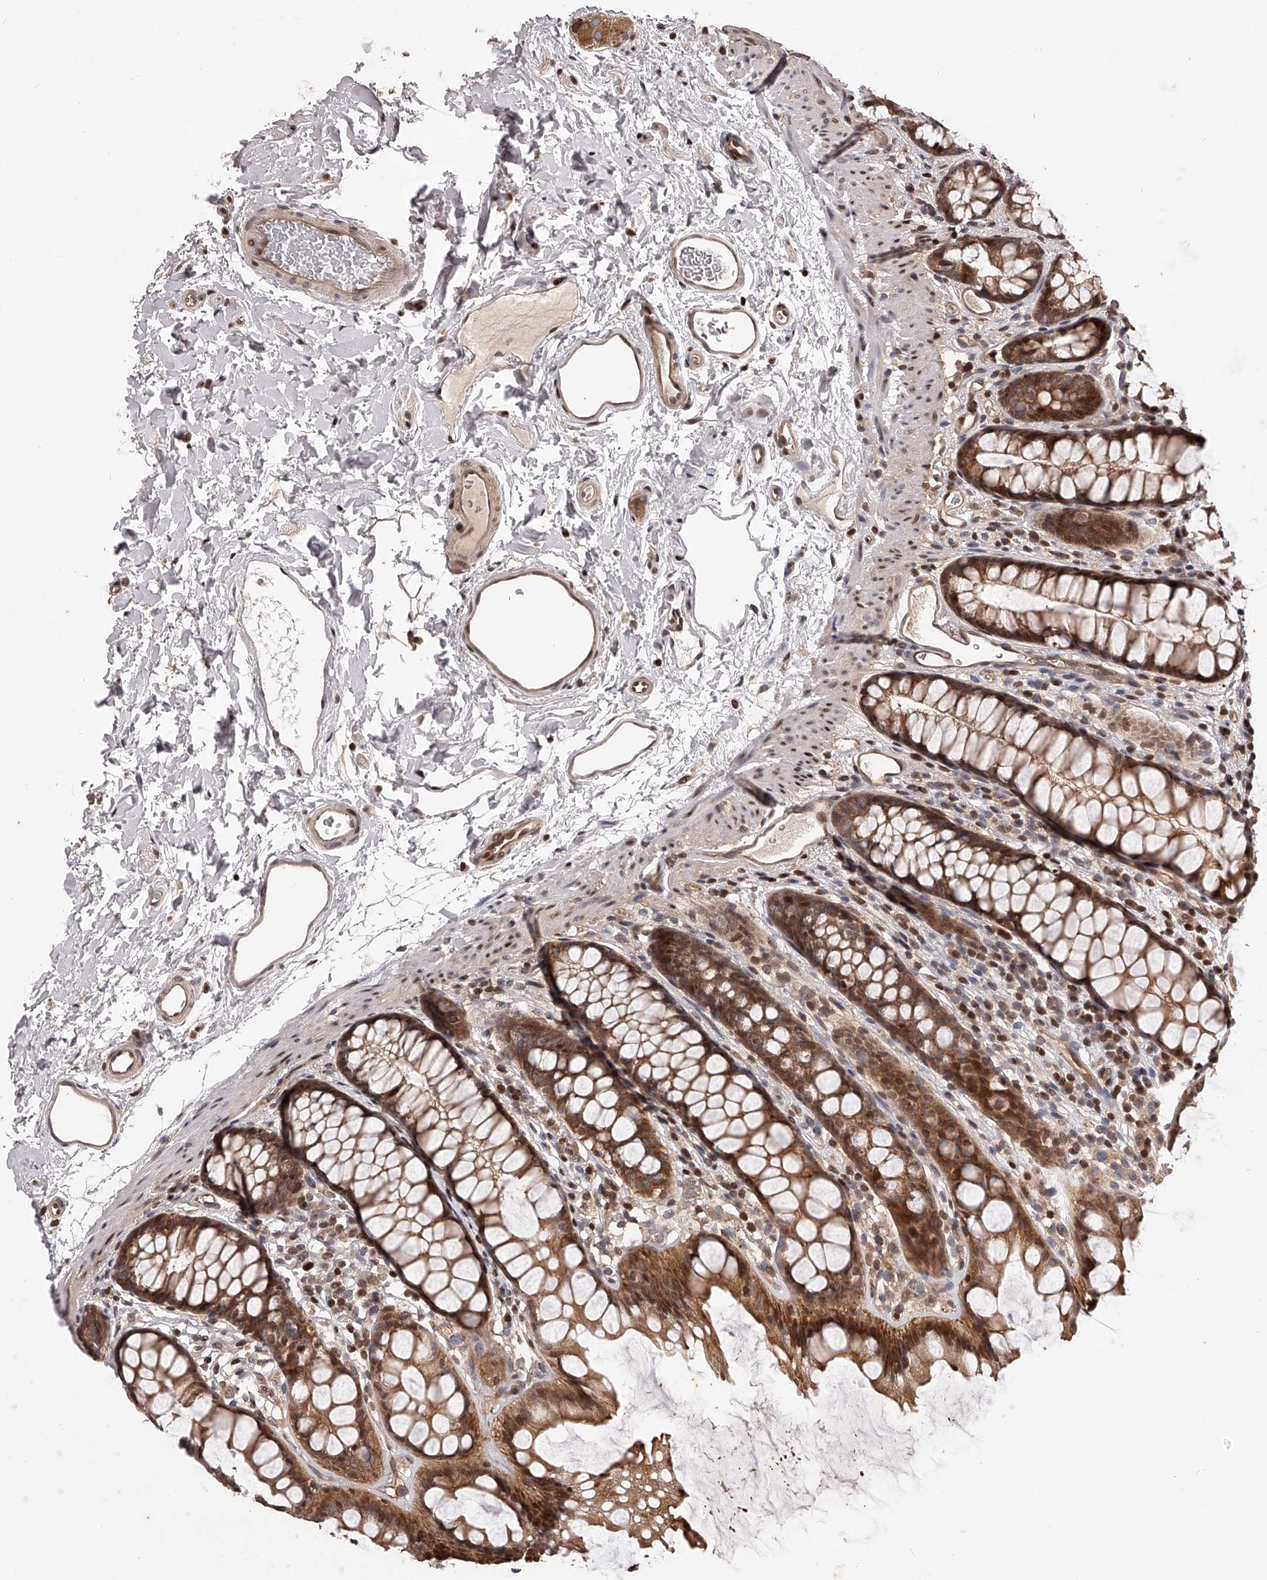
{"staining": {"intensity": "moderate", "quantity": ">75%", "location": "cytoplasmic/membranous,nuclear"}, "tissue": "rectum", "cell_type": "Glandular cells", "image_type": "normal", "snomed": [{"axis": "morphology", "description": "Normal tissue, NOS"}, {"axis": "topography", "description": "Rectum"}], "caption": "The immunohistochemical stain shows moderate cytoplasmic/membranous,nuclear expression in glandular cells of unremarkable rectum.", "gene": "PFDN2", "patient": {"sex": "female", "age": 65}}